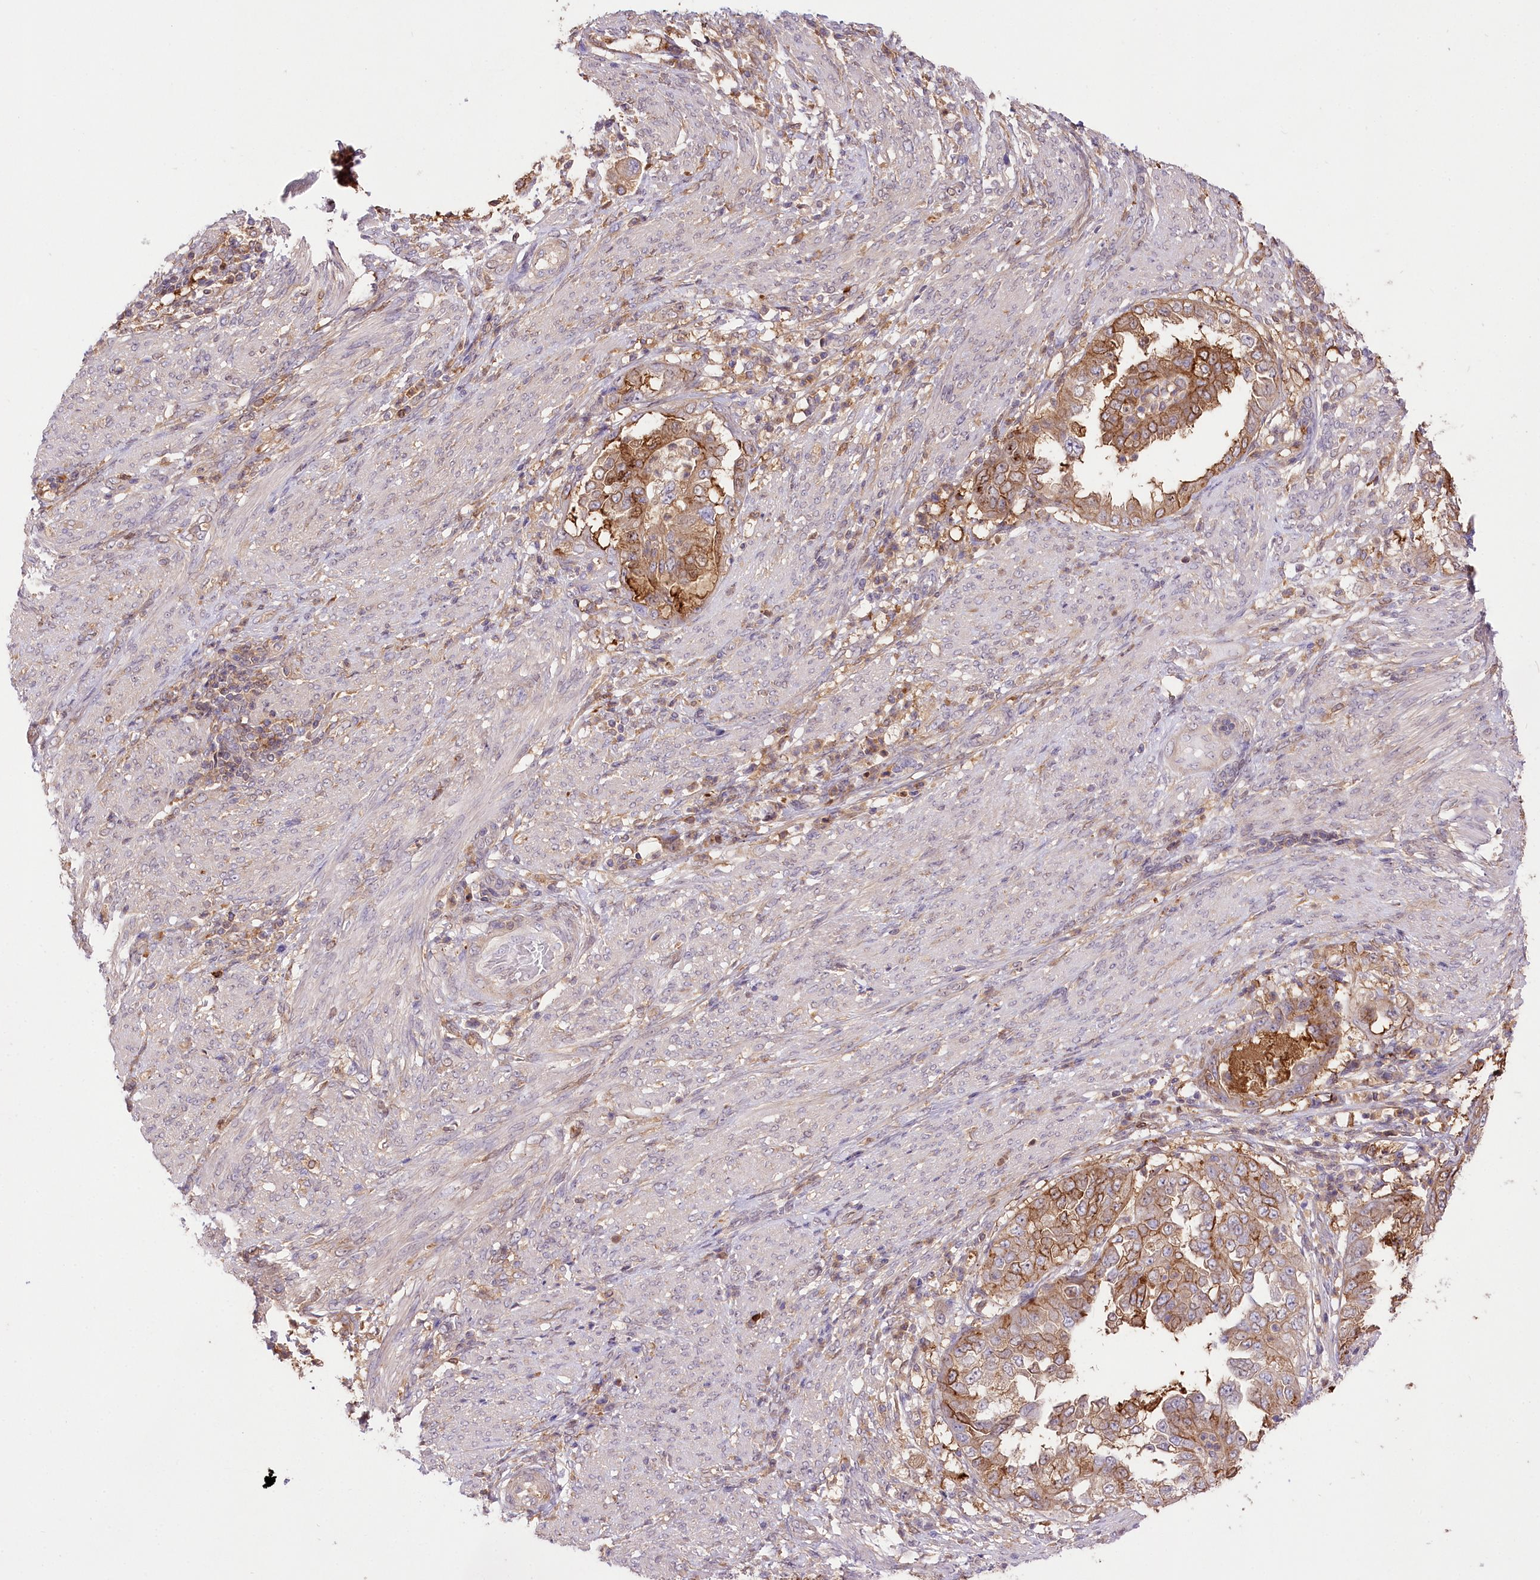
{"staining": {"intensity": "moderate", "quantity": ">75%", "location": "cytoplasmic/membranous"}, "tissue": "endometrial cancer", "cell_type": "Tumor cells", "image_type": "cancer", "snomed": [{"axis": "morphology", "description": "Adenocarcinoma, NOS"}, {"axis": "topography", "description": "Endometrium"}], "caption": "Adenocarcinoma (endometrial) stained with IHC shows moderate cytoplasmic/membranous staining in about >75% of tumor cells.", "gene": "UGP2", "patient": {"sex": "female", "age": 85}}